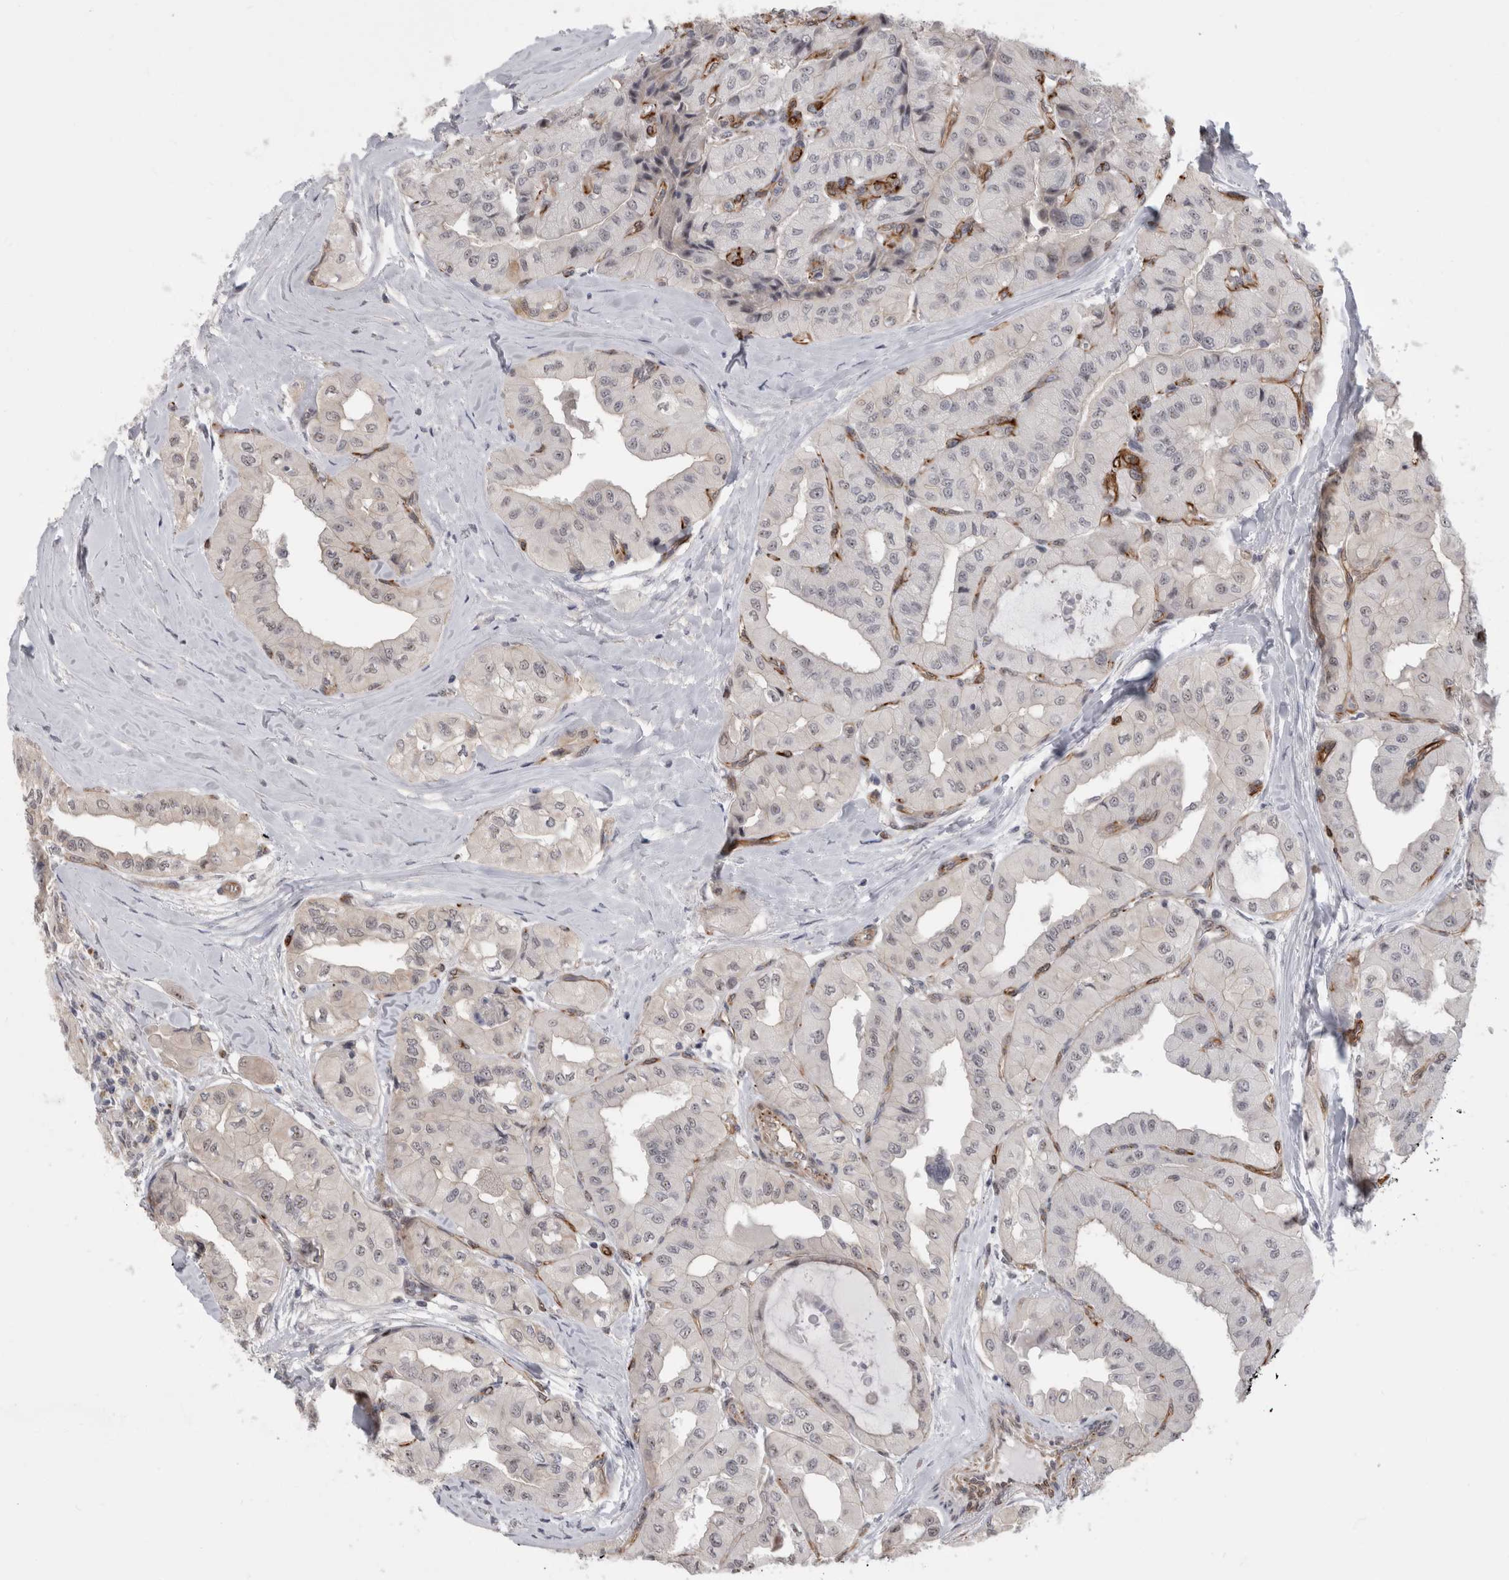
{"staining": {"intensity": "negative", "quantity": "none", "location": "none"}, "tissue": "thyroid cancer", "cell_type": "Tumor cells", "image_type": "cancer", "snomed": [{"axis": "morphology", "description": "Papillary adenocarcinoma, NOS"}, {"axis": "topography", "description": "Thyroid gland"}], "caption": "The immunohistochemistry (IHC) image has no significant positivity in tumor cells of thyroid cancer tissue.", "gene": "FAM83H", "patient": {"sex": "female", "age": 59}}